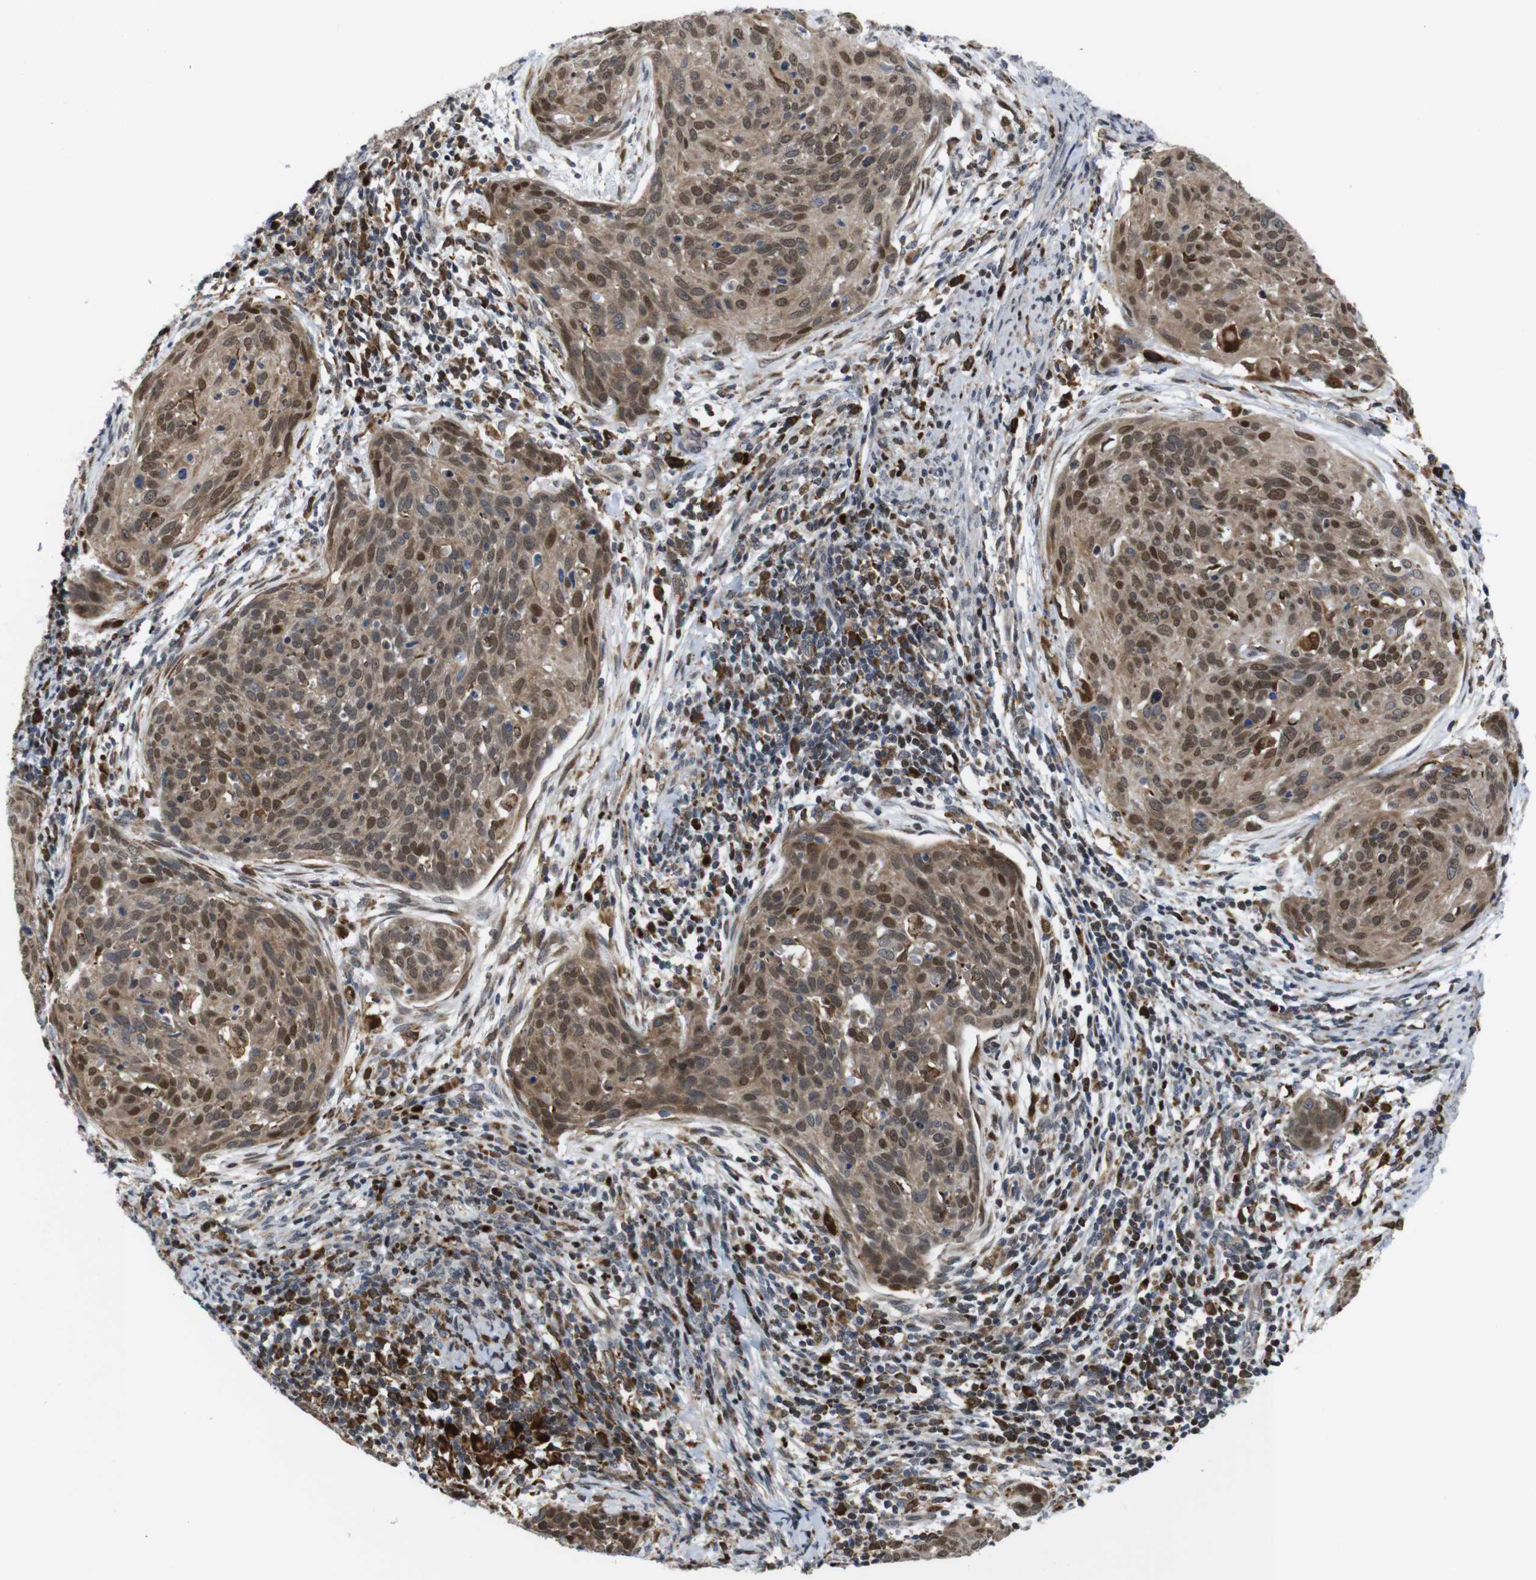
{"staining": {"intensity": "moderate", "quantity": ">75%", "location": "cytoplasmic/membranous,nuclear"}, "tissue": "cervical cancer", "cell_type": "Tumor cells", "image_type": "cancer", "snomed": [{"axis": "morphology", "description": "Squamous cell carcinoma, NOS"}, {"axis": "topography", "description": "Cervix"}], "caption": "Human squamous cell carcinoma (cervical) stained with a brown dye shows moderate cytoplasmic/membranous and nuclear positive positivity in about >75% of tumor cells.", "gene": "PTPN1", "patient": {"sex": "female", "age": 38}}